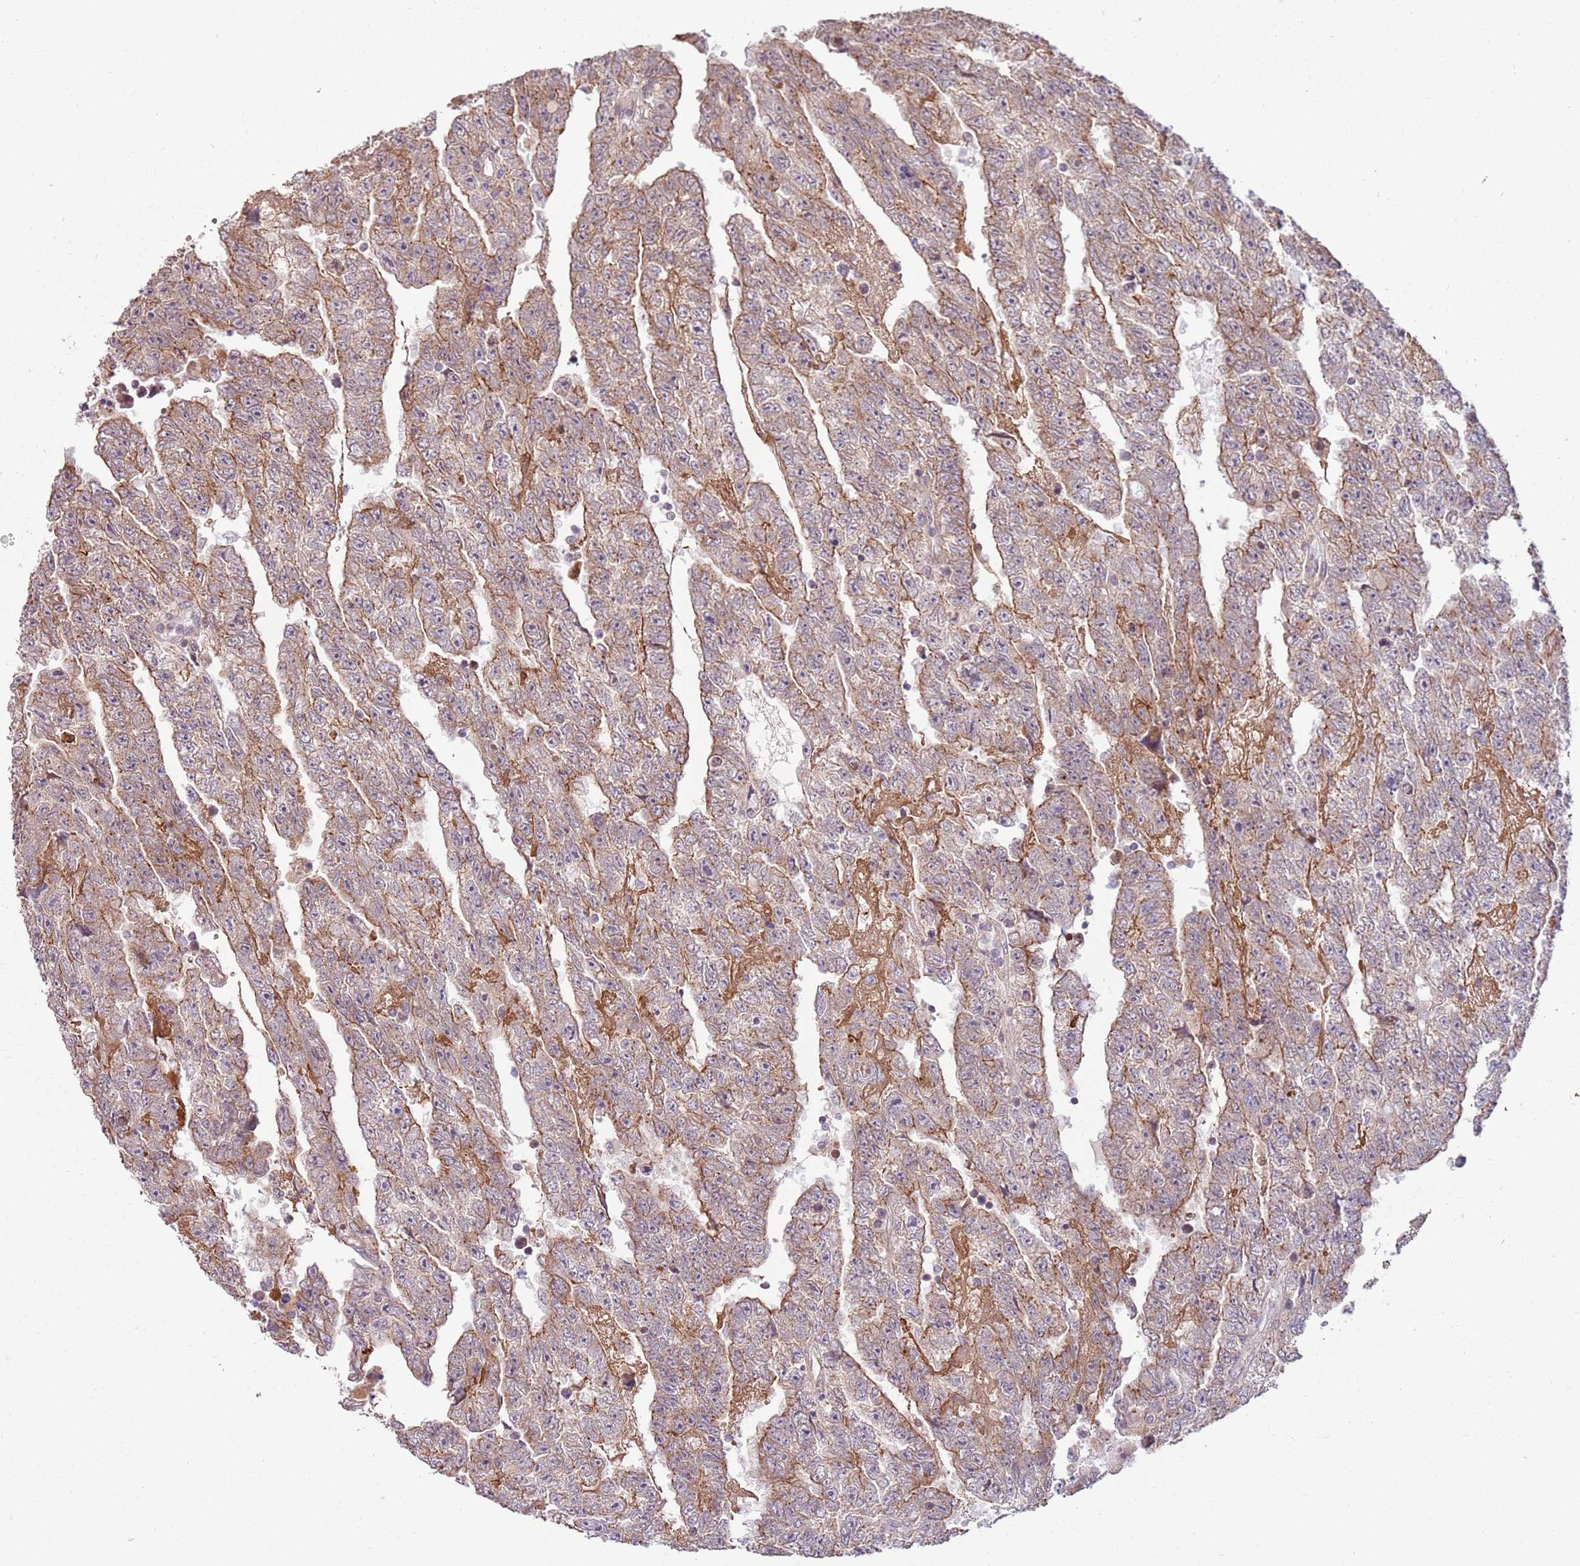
{"staining": {"intensity": "moderate", "quantity": "<25%", "location": "cytoplasmic/membranous"}, "tissue": "testis cancer", "cell_type": "Tumor cells", "image_type": "cancer", "snomed": [{"axis": "morphology", "description": "Carcinoma, Embryonal, NOS"}, {"axis": "topography", "description": "Testis"}], "caption": "The image shows immunohistochemical staining of embryonal carcinoma (testis). There is moderate cytoplasmic/membranous positivity is appreciated in approximately <25% of tumor cells.", "gene": "SPATA31D1", "patient": {"sex": "male", "age": 25}}